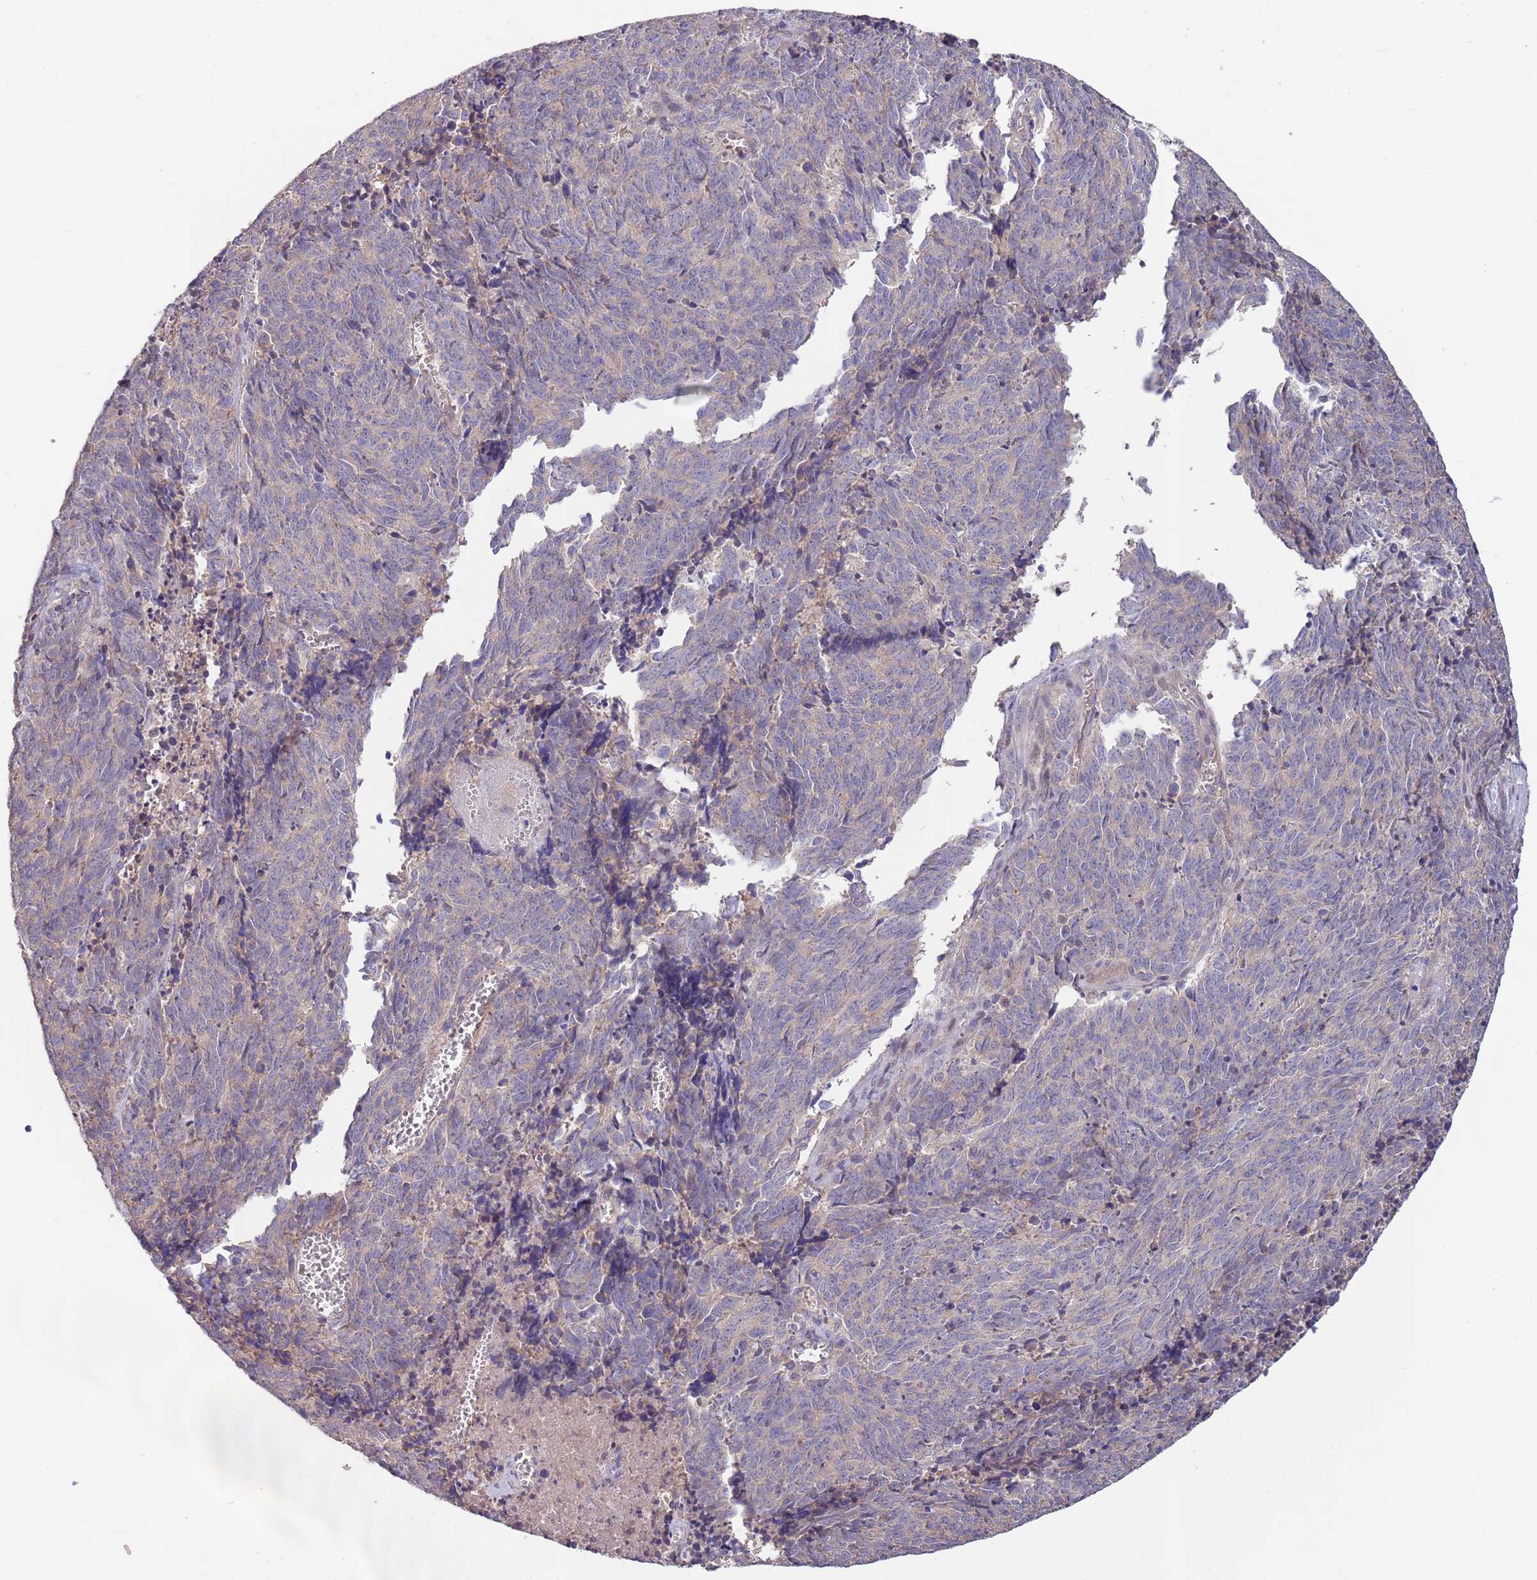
{"staining": {"intensity": "negative", "quantity": "none", "location": "none"}, "tissue": "cervical cancer", "cell_type": "Tumor cells", "image_type": "cancer", "snomed": [{"axis": "morphology", "description": "Squamous cell carcinoma, NOS"}, {"axis": "topography", "description": "Cervix"}], "caption": "Immunohistochemistry of human cervical squamous cell carcinoma shows no positivity in tumor cells. (DAB IHC with hematoxylin counter stain).", "gene": "MARVELD2", "patient": {"sex": "female", "age": 29}}